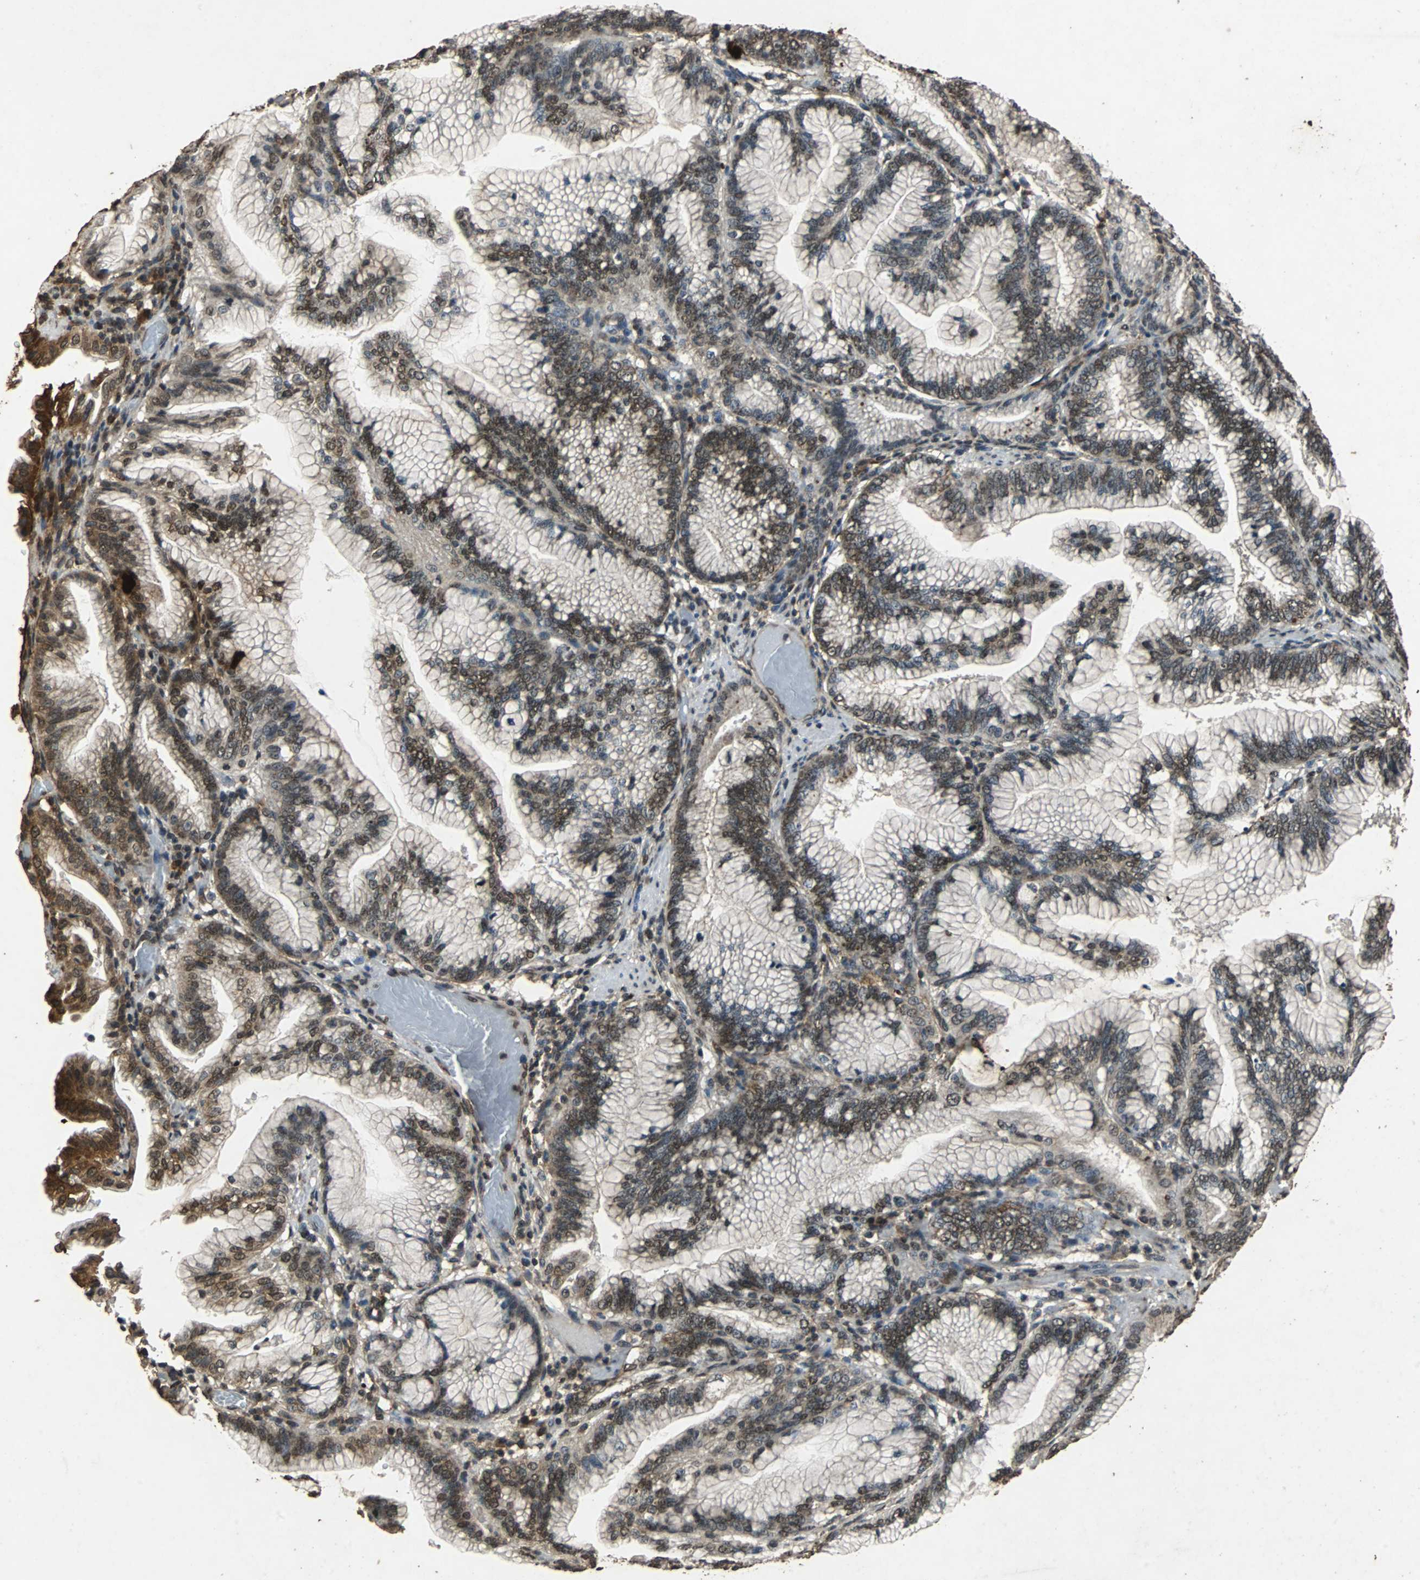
{"staining": {"intensity": "moderate", "quantity": ">75%", "location": "cytoplasmic/membranous,nuclear"}, "tissue": "pancreatic cancer", "cell_type": "Tumor cells", "image_type": "cancer", "snomed": [{"axis": "morphology", "description": "Adenocarcinoma, NOS"}, {"axis": "topography", "description": "Pancreas"}], "caption": "IHC histopathology image of human pancreatic cancer (adenocarcinoma) stained for a protein (brown), which reveals medium levels of moderate cytoplasmic/membranous and nuclear positivity in approximately >75% of tumor cells.", "gene": "NAA10", "patient": {"sex": "female", "age": 64}}